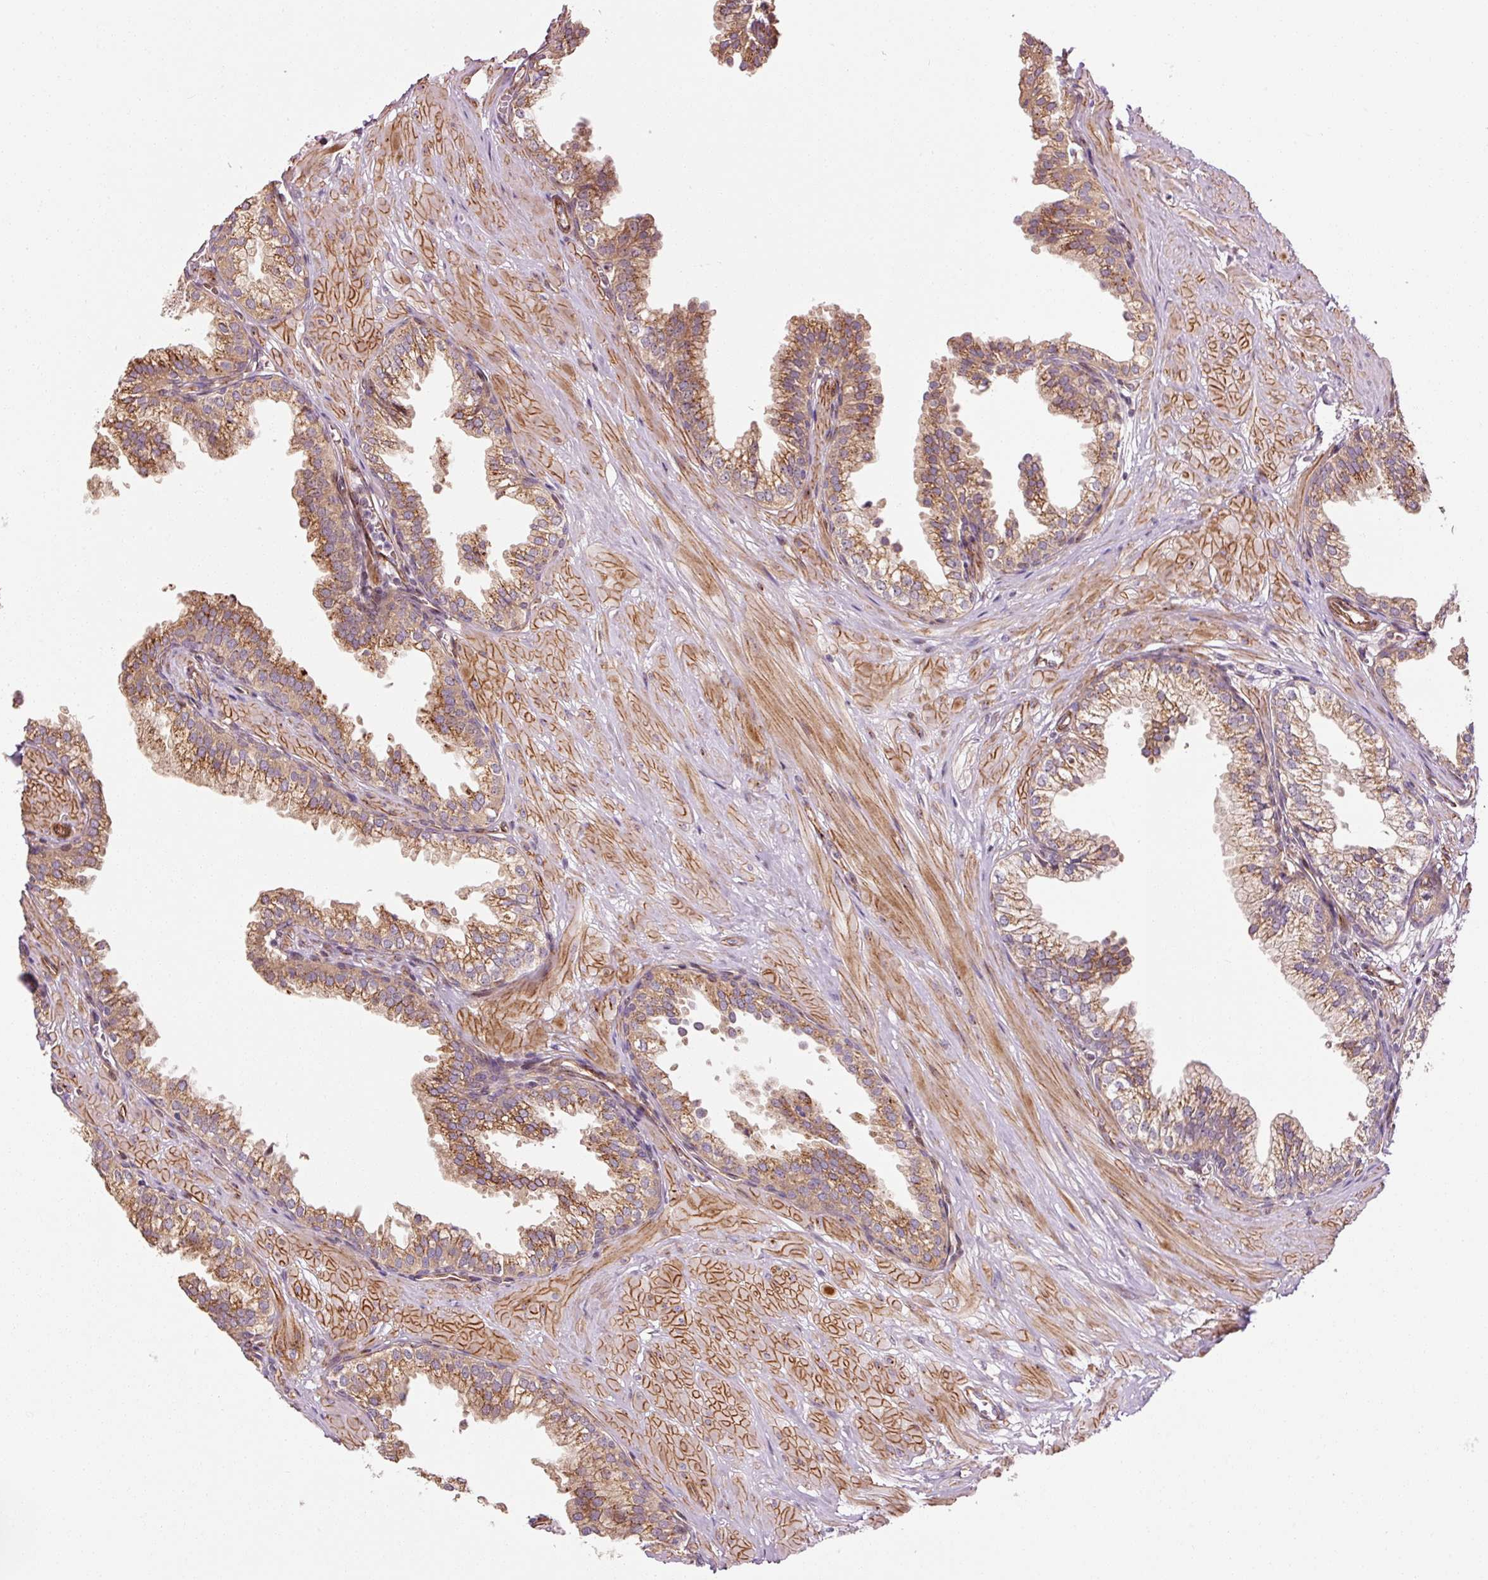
{"staining": {"intensity": "strong", "quantity": ">75%", "location": "cytoplasmic/membranous"}, "tissue": "prostate", "cell_type": "Glandular cells", "image_type": "normal", "snomed": [{"axis": "morphology", "description": "Normal tissue, NOS"}, {"axis": "topography", "description": "Prostate"}, {"axis": "topography", "description": "Peripheral nerve tissue"}], "caption": "IHC micrograph of normal prostate: prostate stained using immunohistochemistry (IHC) exhibits high levels of strong protein expression localized specifically in the cytoplasmic/membranous of glandular cells, appearing as a cytoplasmic/membranous brown color.", "gene": "LIMK2", "patient": {"sex": "male", "age": 55}}